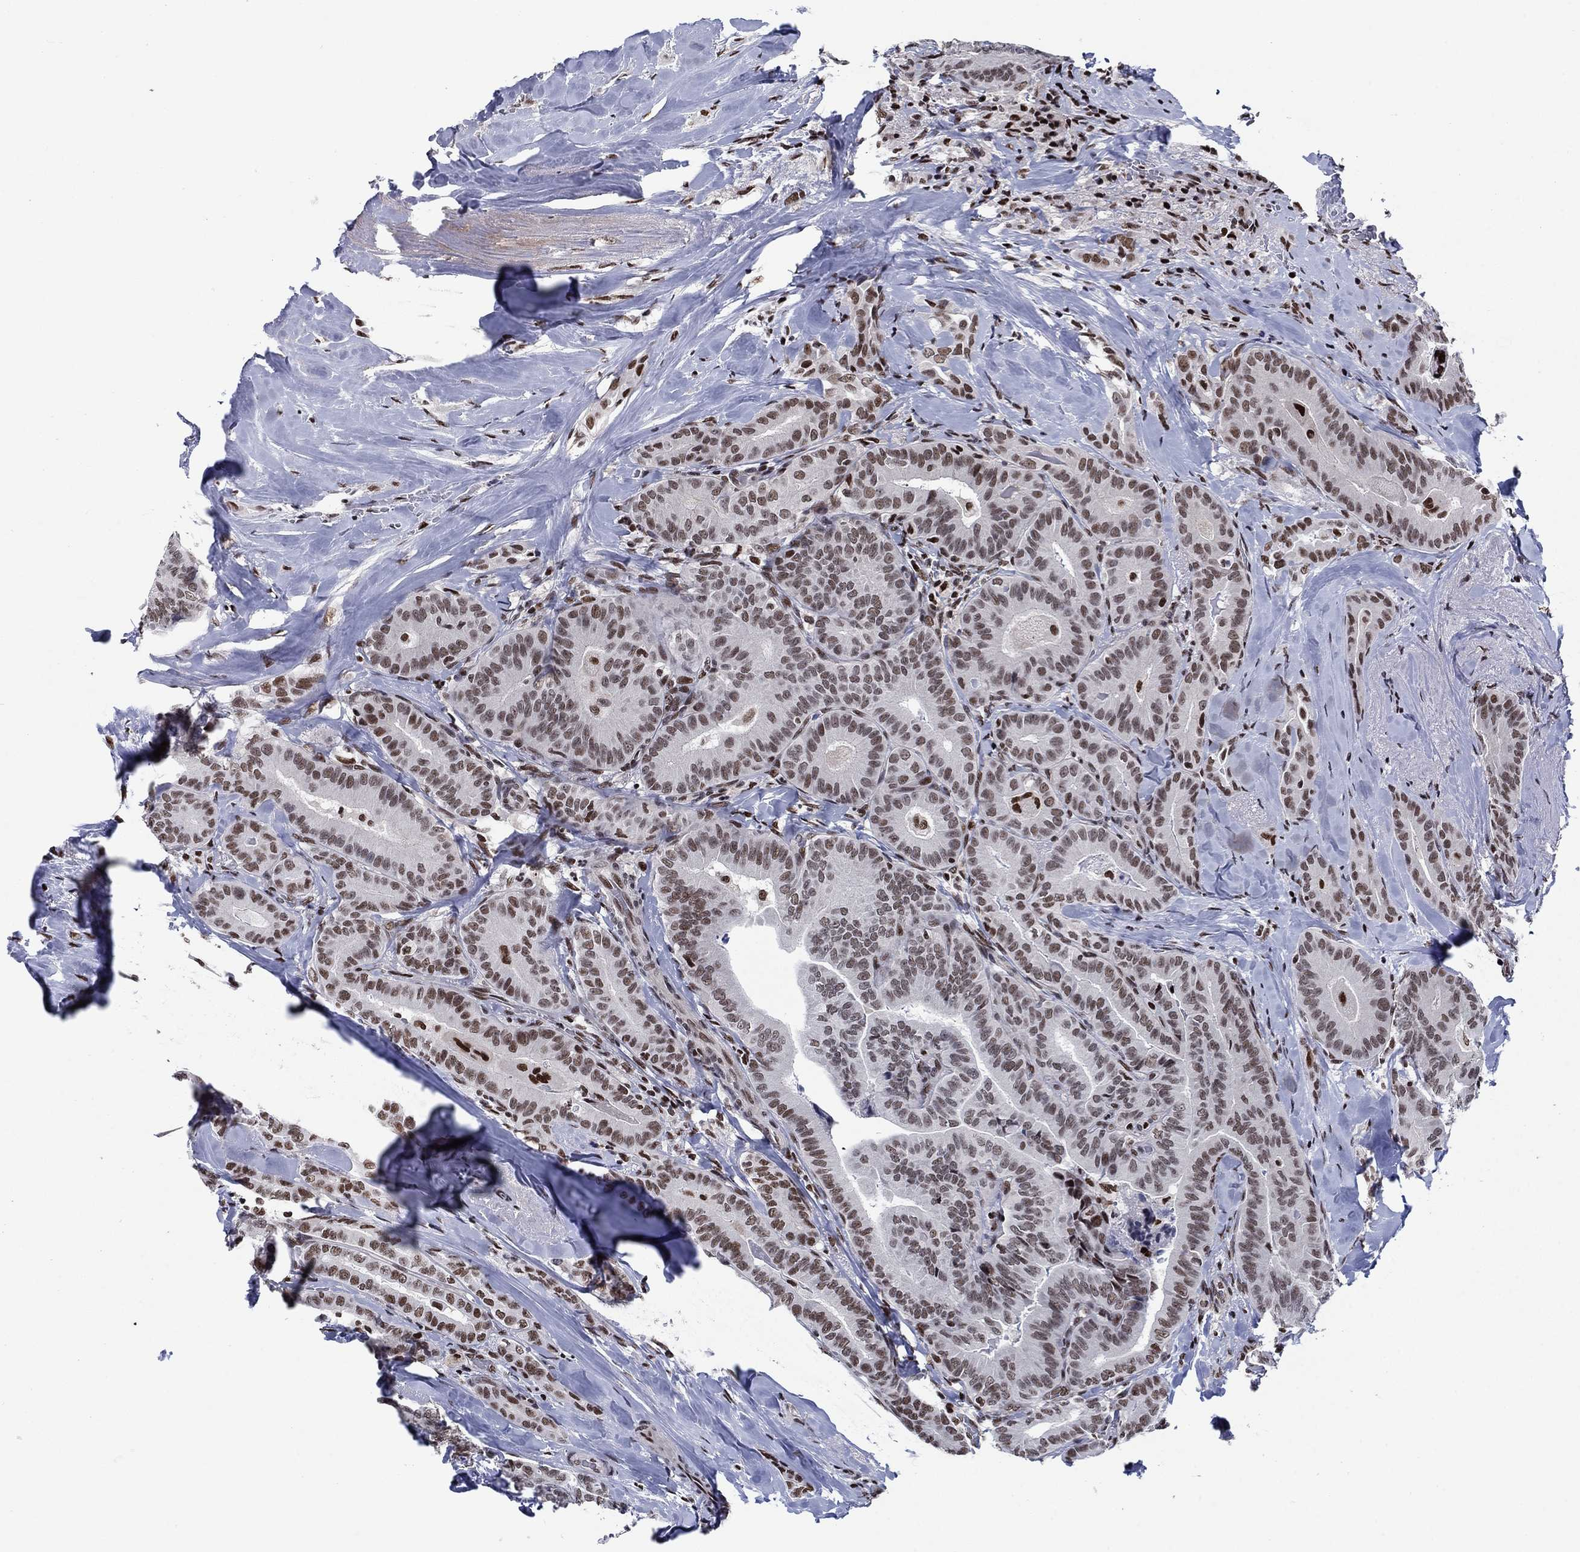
{"staining": {"intensity": "moderate", "quantity": ">75%", "location": "nuclear"}, "tissue": "thyroid cancer", "cell_type": "Tumor cells", "image_type": "cancer", "snomed": [{"axis": "morphology", "description": "Papillary adenocarcinoma, NOS"}, {"axis": "topography", "description": "Thyroid gland"}], "caption": "A brown stain highlights moderate nuclear expression of a protein in human thyroid cancer tumor cells.", "gene": "RPRD1B", "patient": {"sex": "male", "age": 61}}